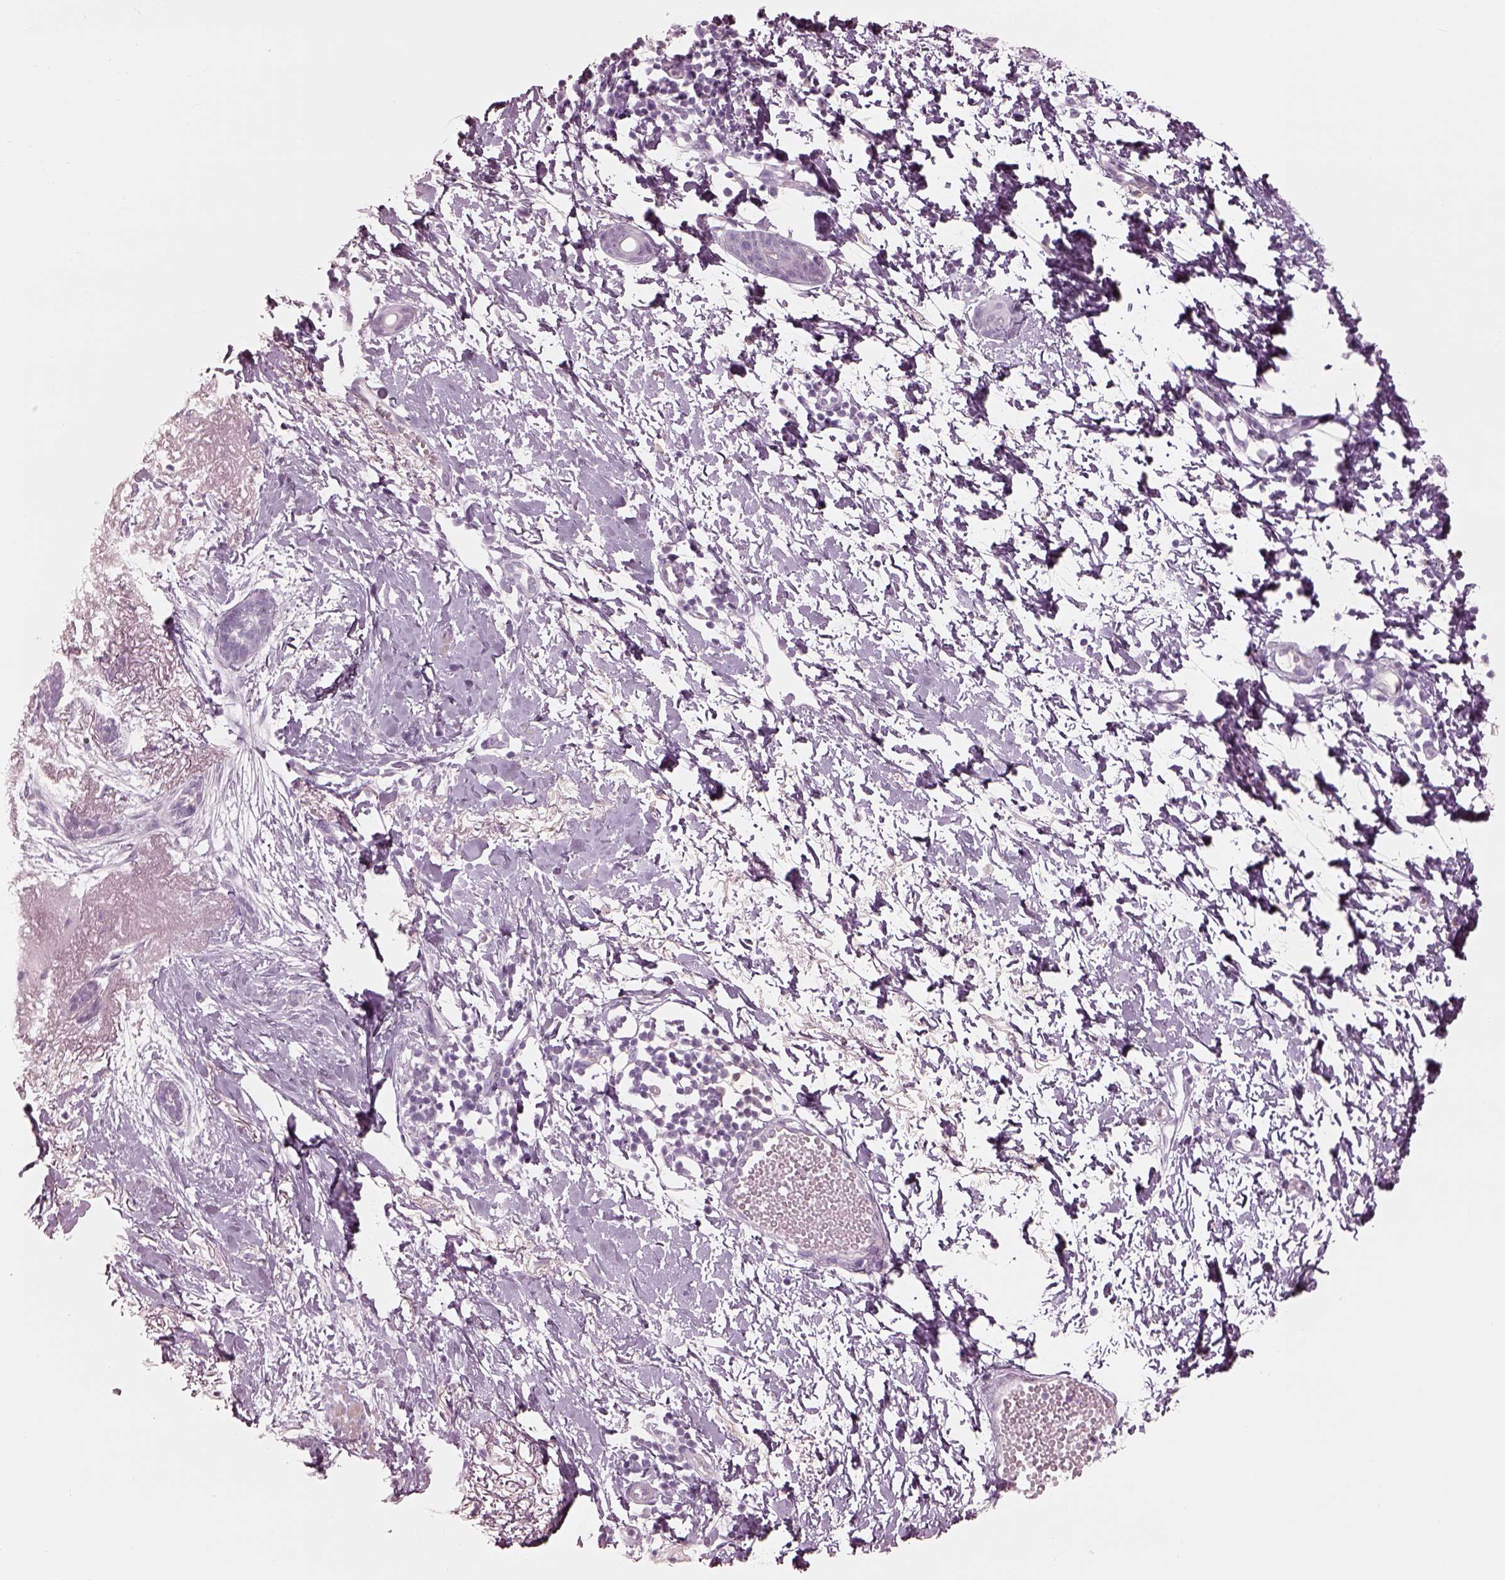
{"staining": {"intensity": "negative", "quantity": "none", "location": "none"}, "tissue": "skin cancer", "cell_type": "Tumor cells", "image_type": "cancer", "snomed": [{"axis": "morphology", "description": "Normal tissue, NOS"}, {"axis": "morphology", "description": "Basal cell carcinoma"}, {"axis": "topography", "description": "Skin"}], "caption": "The image reveals no staining of tumor cells in skin basal cell carcinoma.", "gene": "RSPH9", "patient": {"sex": "male", "age": 84}}